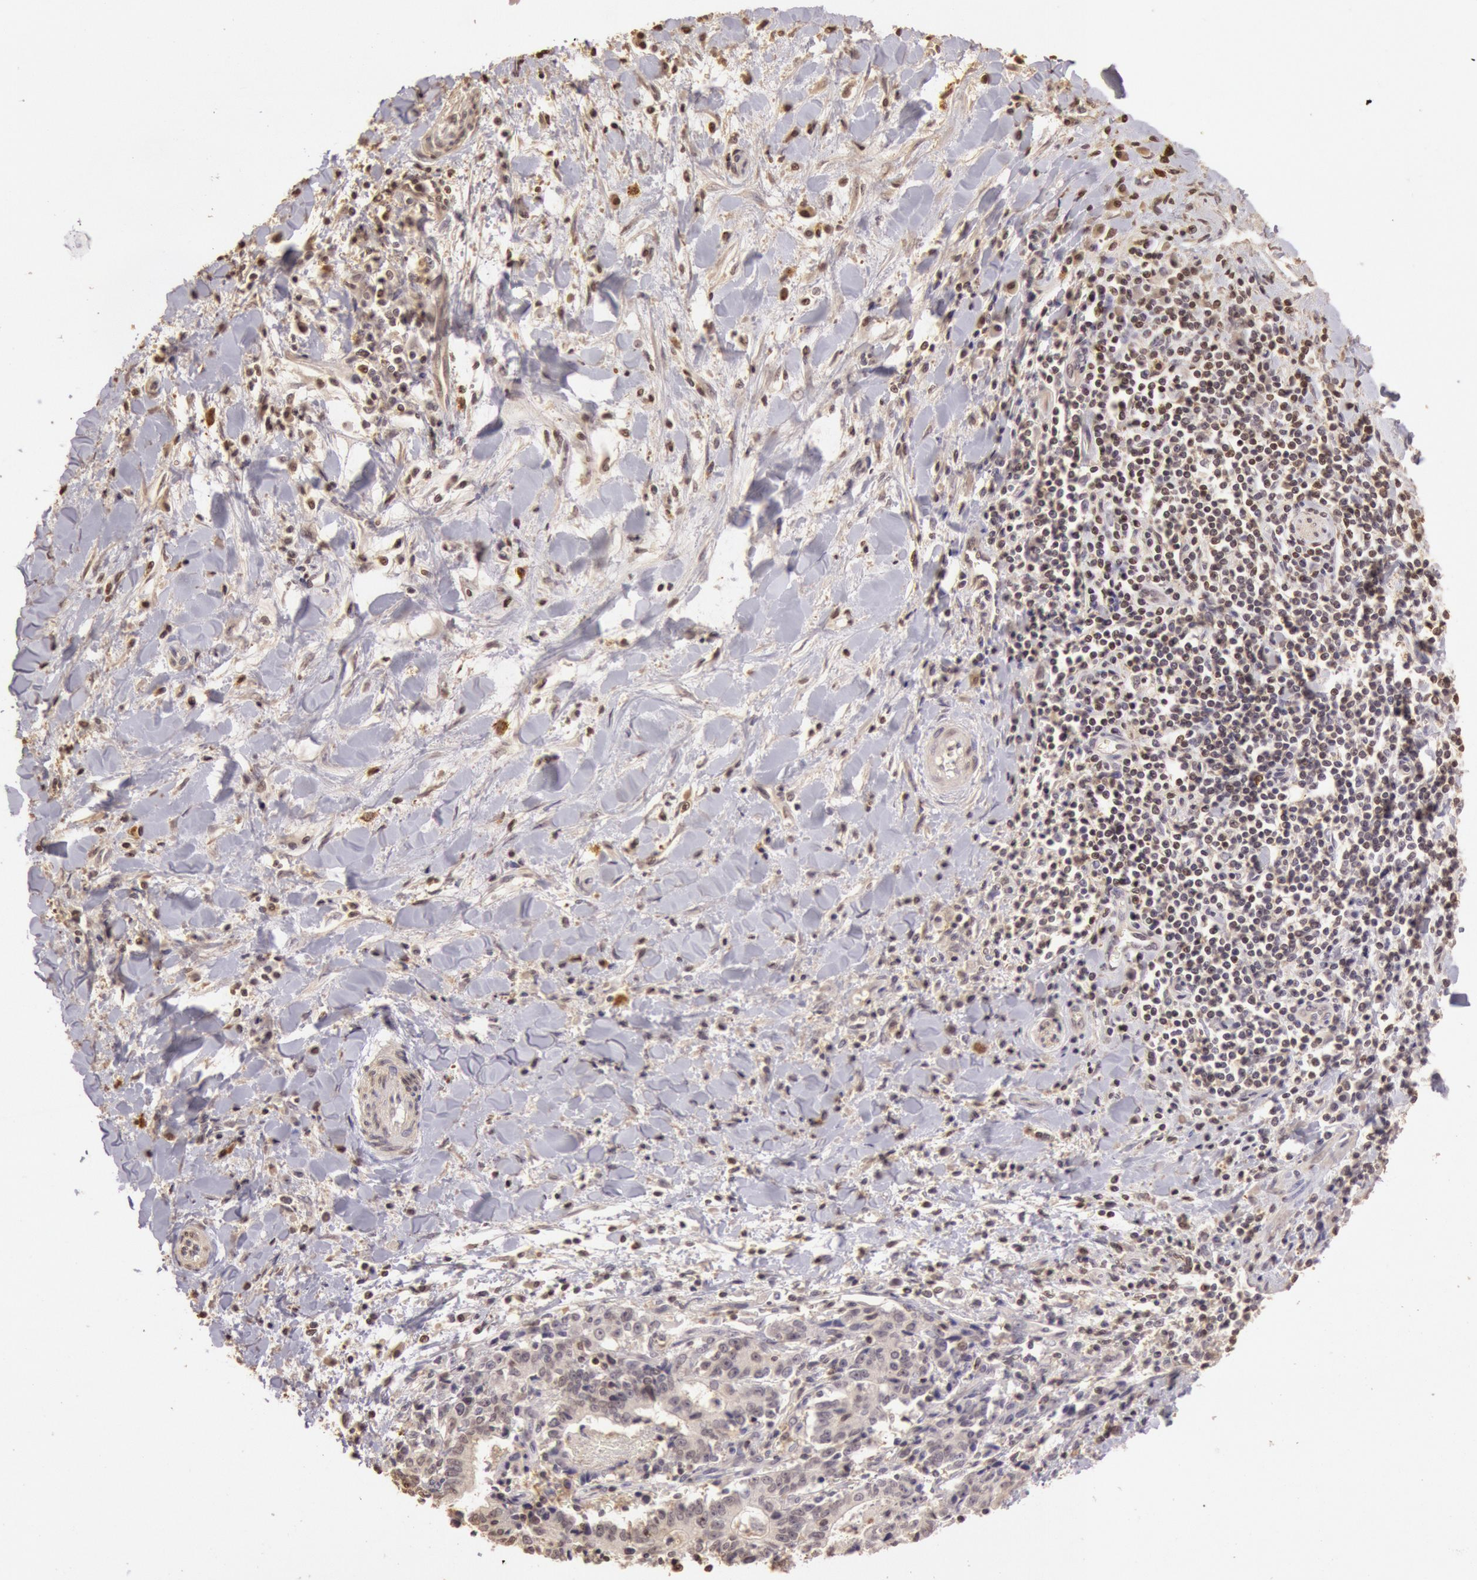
{"staining": {"intensity": "weak", "quantity": "25%-75%", "location": "cytoplasmic/membranous,nuclear"}, "tissue": "liver cancer", "cell_type": "Tumor cells", "image_type": "cancer", "snomed": [{"axis": "morphology", "description": "Cholangiocarcinoma"}, {"axis": "topography", "description": "Liver"}], "caption": "This photomicrograph reveals liver cholangiocarcinoma stained with IHC to label a protein in brown. The cytoplasmic/membranous and nuclear of tumor cells show weak positivity for the protein. Nuclei are counter-stained blue.", "gene": "SOD1", "patient": {"sex": "male", "age": 57}}